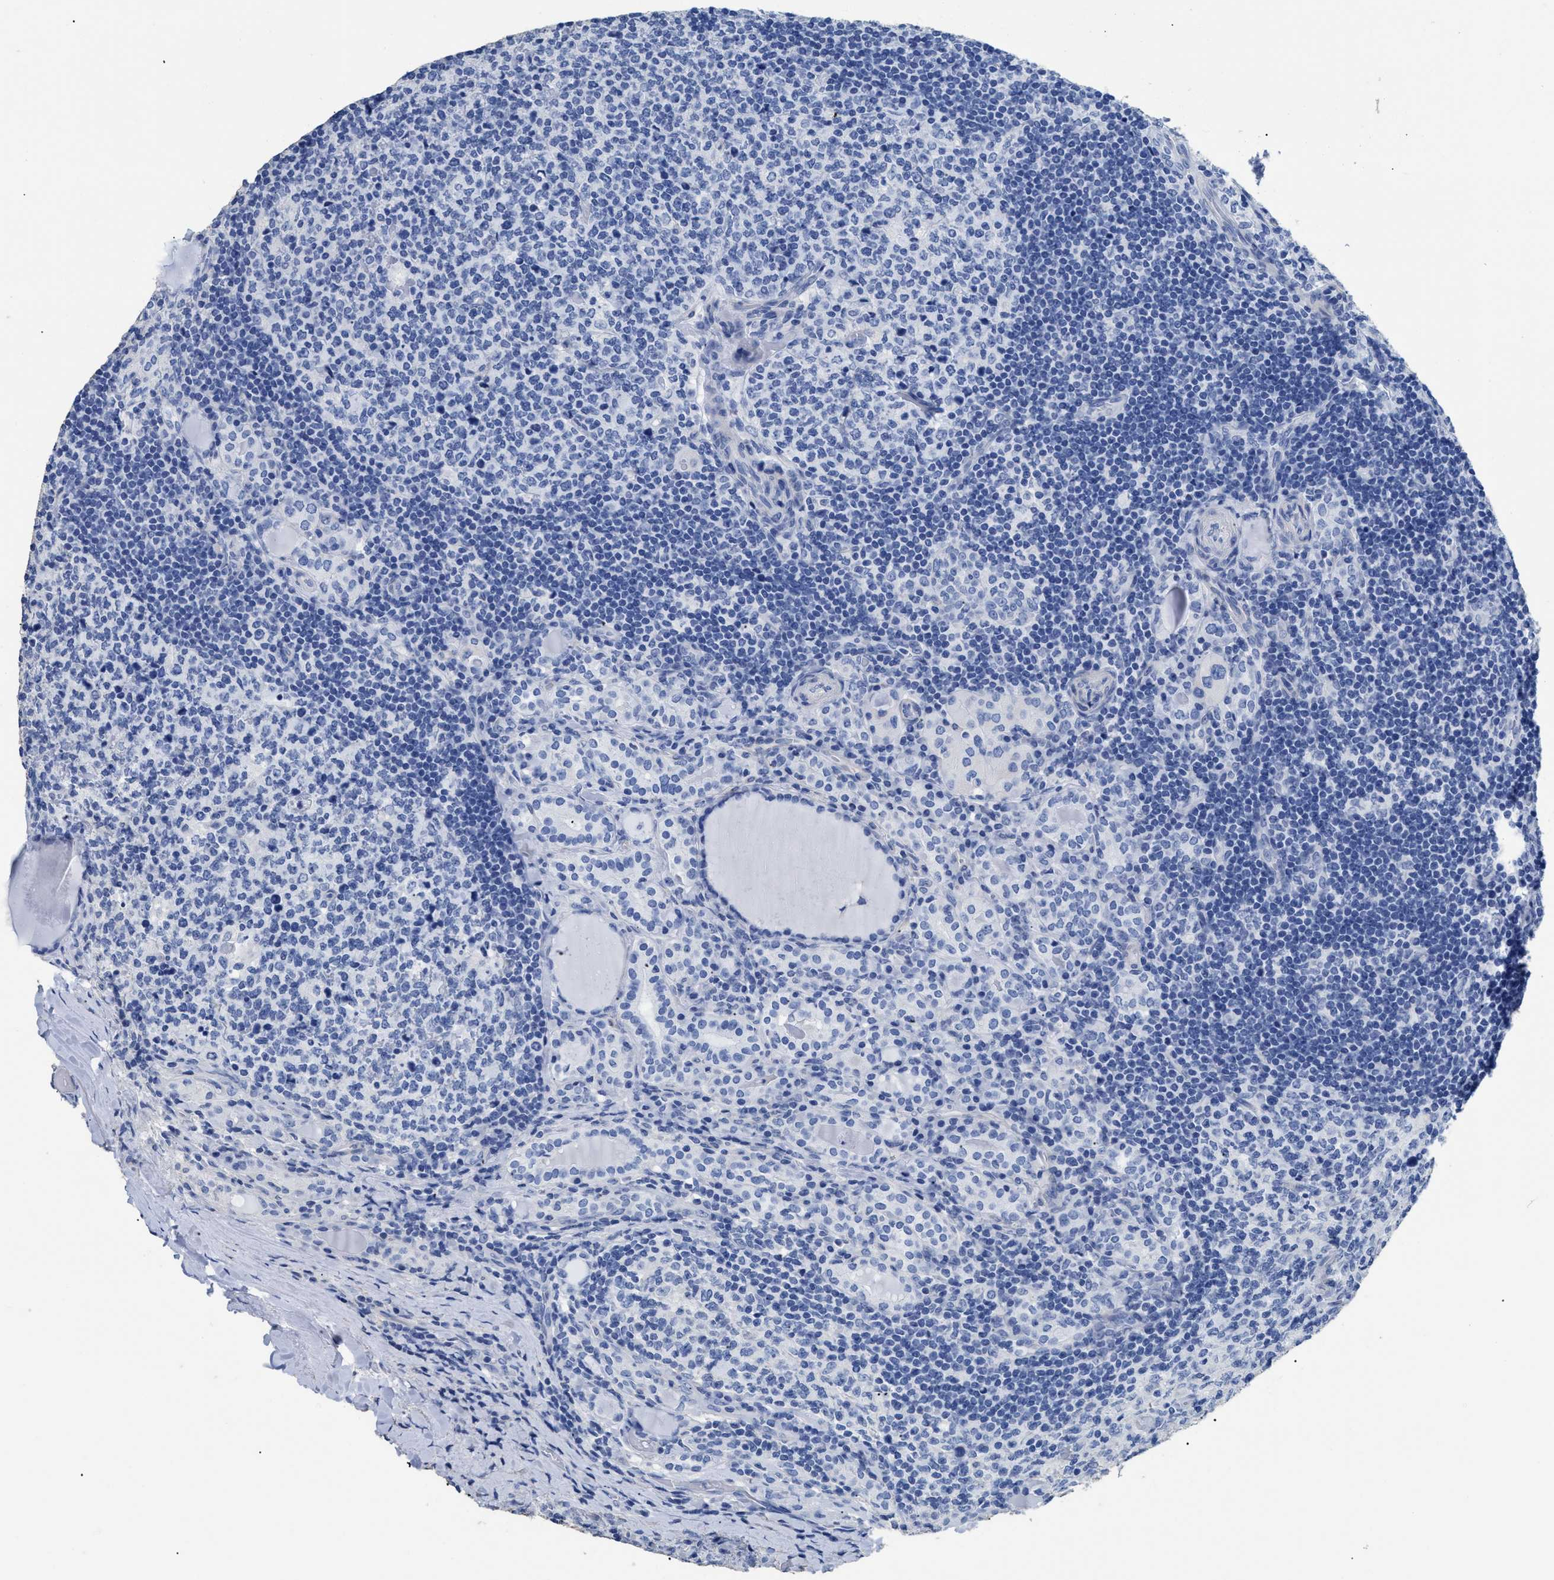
{"staining": {"intensity": "negative", "quantity": "none", "location": "none"}, "tissue": "thyroid cancer", "cell_type": "Tumor cells", "image_type": "cancer", "snomed": [{"axis": "morphology", "description": "Papillary adenocarcinoma, NOS"}, {"axis": "topography", "description": "Thyroid gland"}], "caption": "DAB immunohistochemical staining of thyroid cancer displays no significant expression in tumor cells.", "gene": "DLC1", "patient": {"sex": "female", "age": 42}}